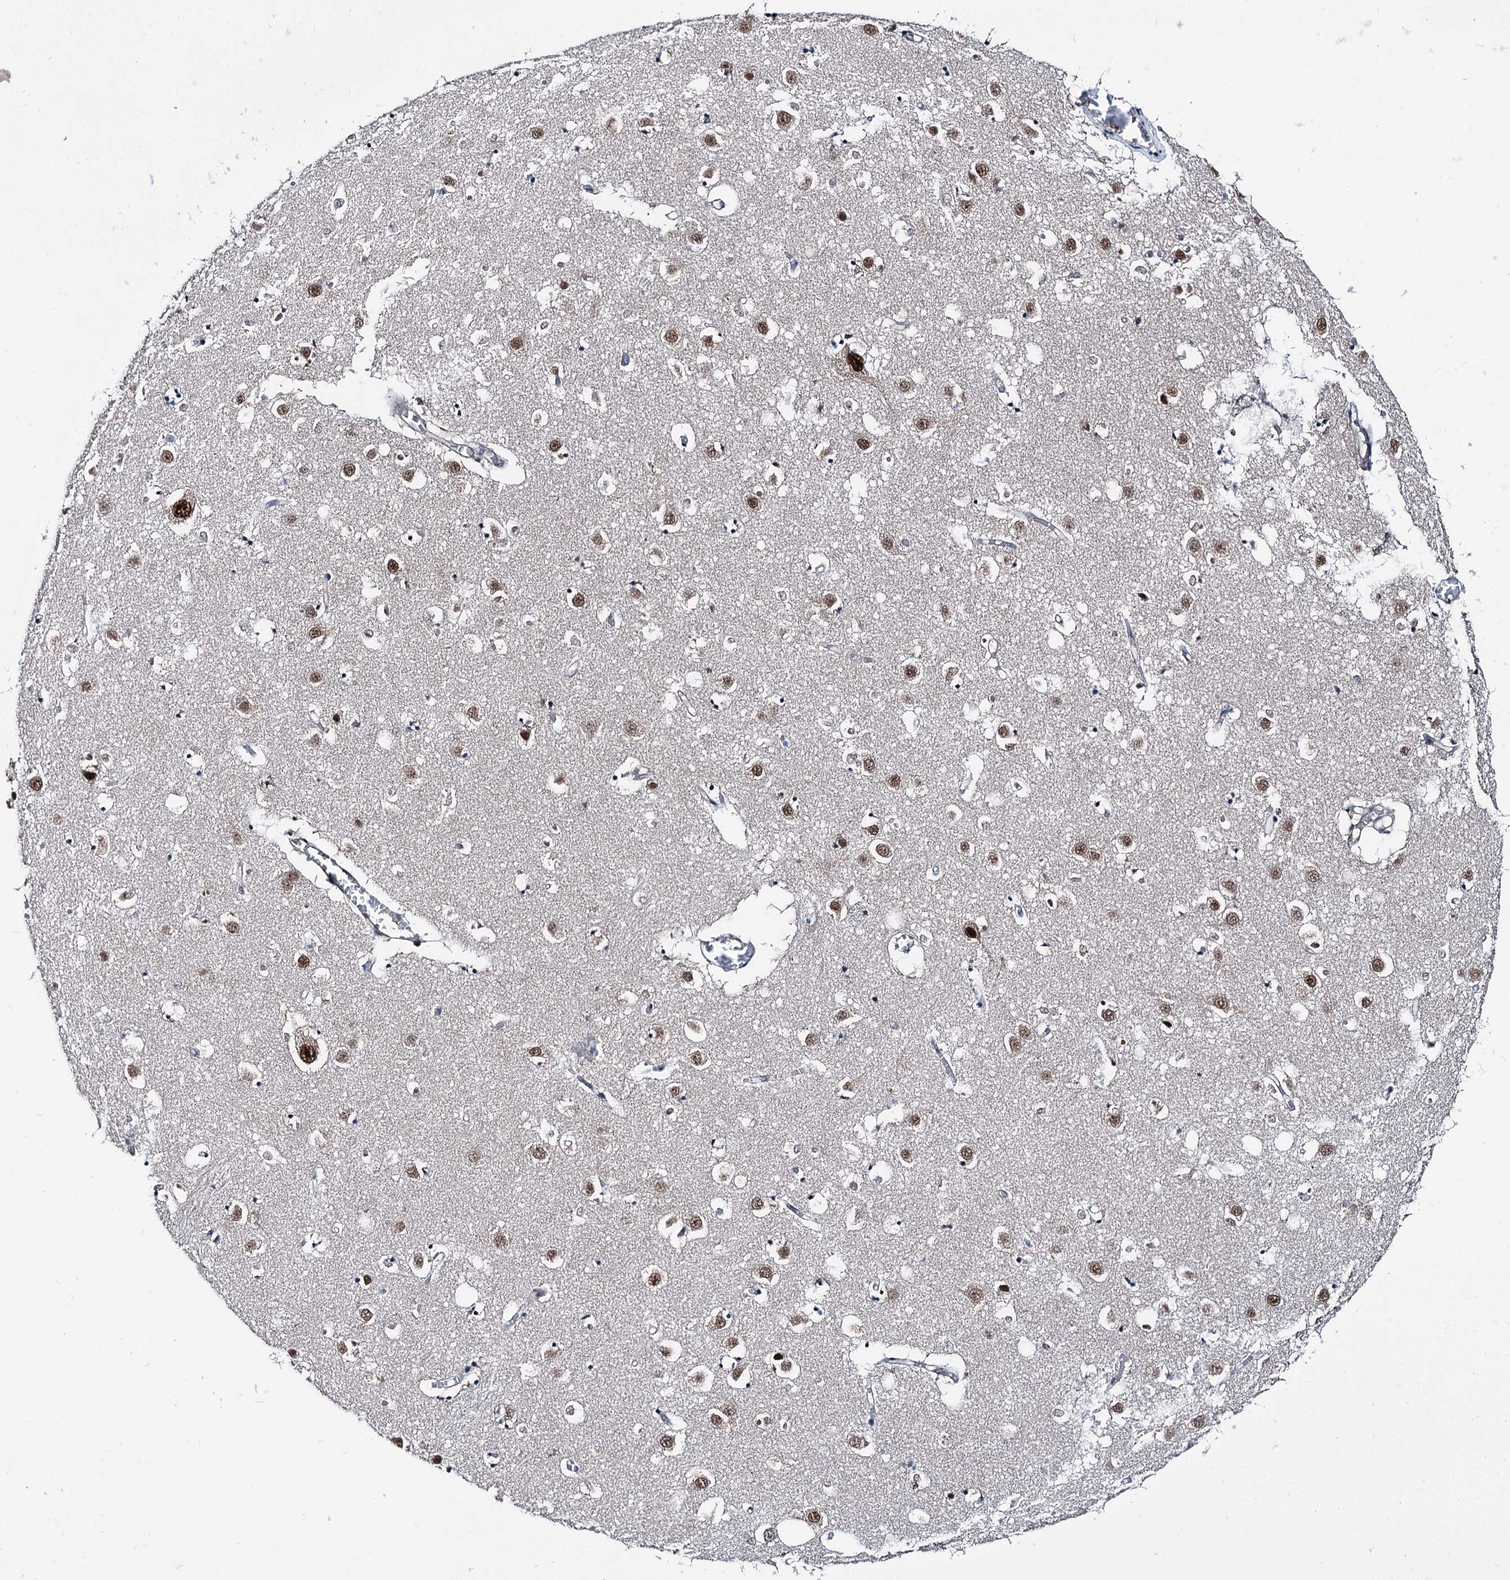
{"staining": {"intensity": "moderate", "quantity": ">75%", "location": "nuclear"}, "tissue": "caudate", "cell_type": "Glial cells", "image_type": "normal", "snomed": [{"axis": "morphology", "description": "Normal tissue, NOS"}, {"axis": "topography", "description": "Lateral ventricle wall"}], "caption": "This micrograph exhibits immunohistochemistry (IHC) staining of normal caudate, with medium moderate nuclear expression in approximately >75% of glial cells.", "gene": "PSMD13", "patient": {"sex": "male", "age": 70}}